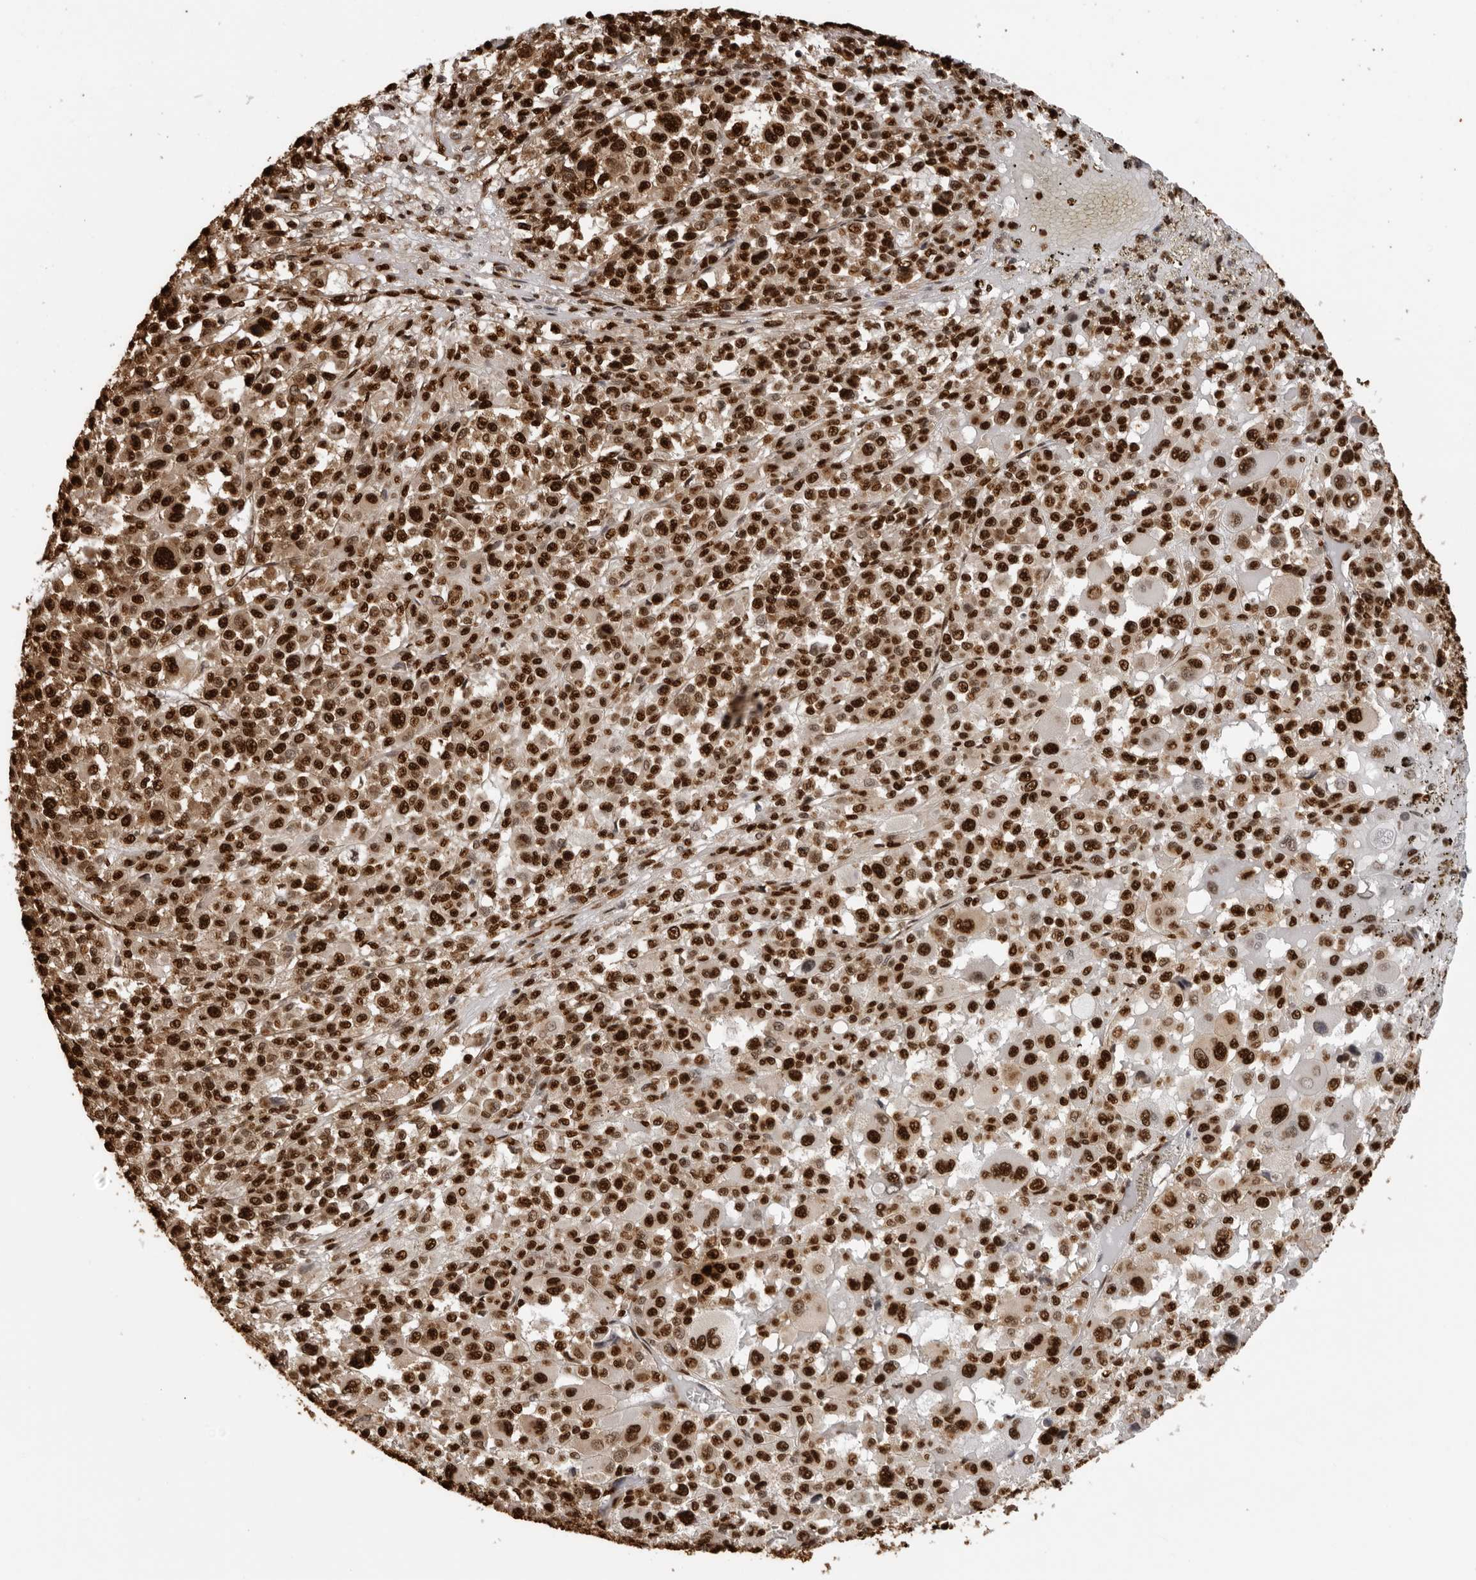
{"staining": {"intensity": "strong", "quantity": ">75%", "location": "nuclear"}, "tissue": "melanoma", "cell_type": "Tumor cells", "image_type": "cancer", "snomed": [{"axis": "morphology", "description": "Malignant melanoma, Metastatic site"}, {"axis": "topography", "description": "Skin"}], "caption": "Tumor cells exhibit strong nuclear staining in about >75% of cells in melanoma.", "gene": "ZFP91", "patient": {"sex": "female", "age": 74}}